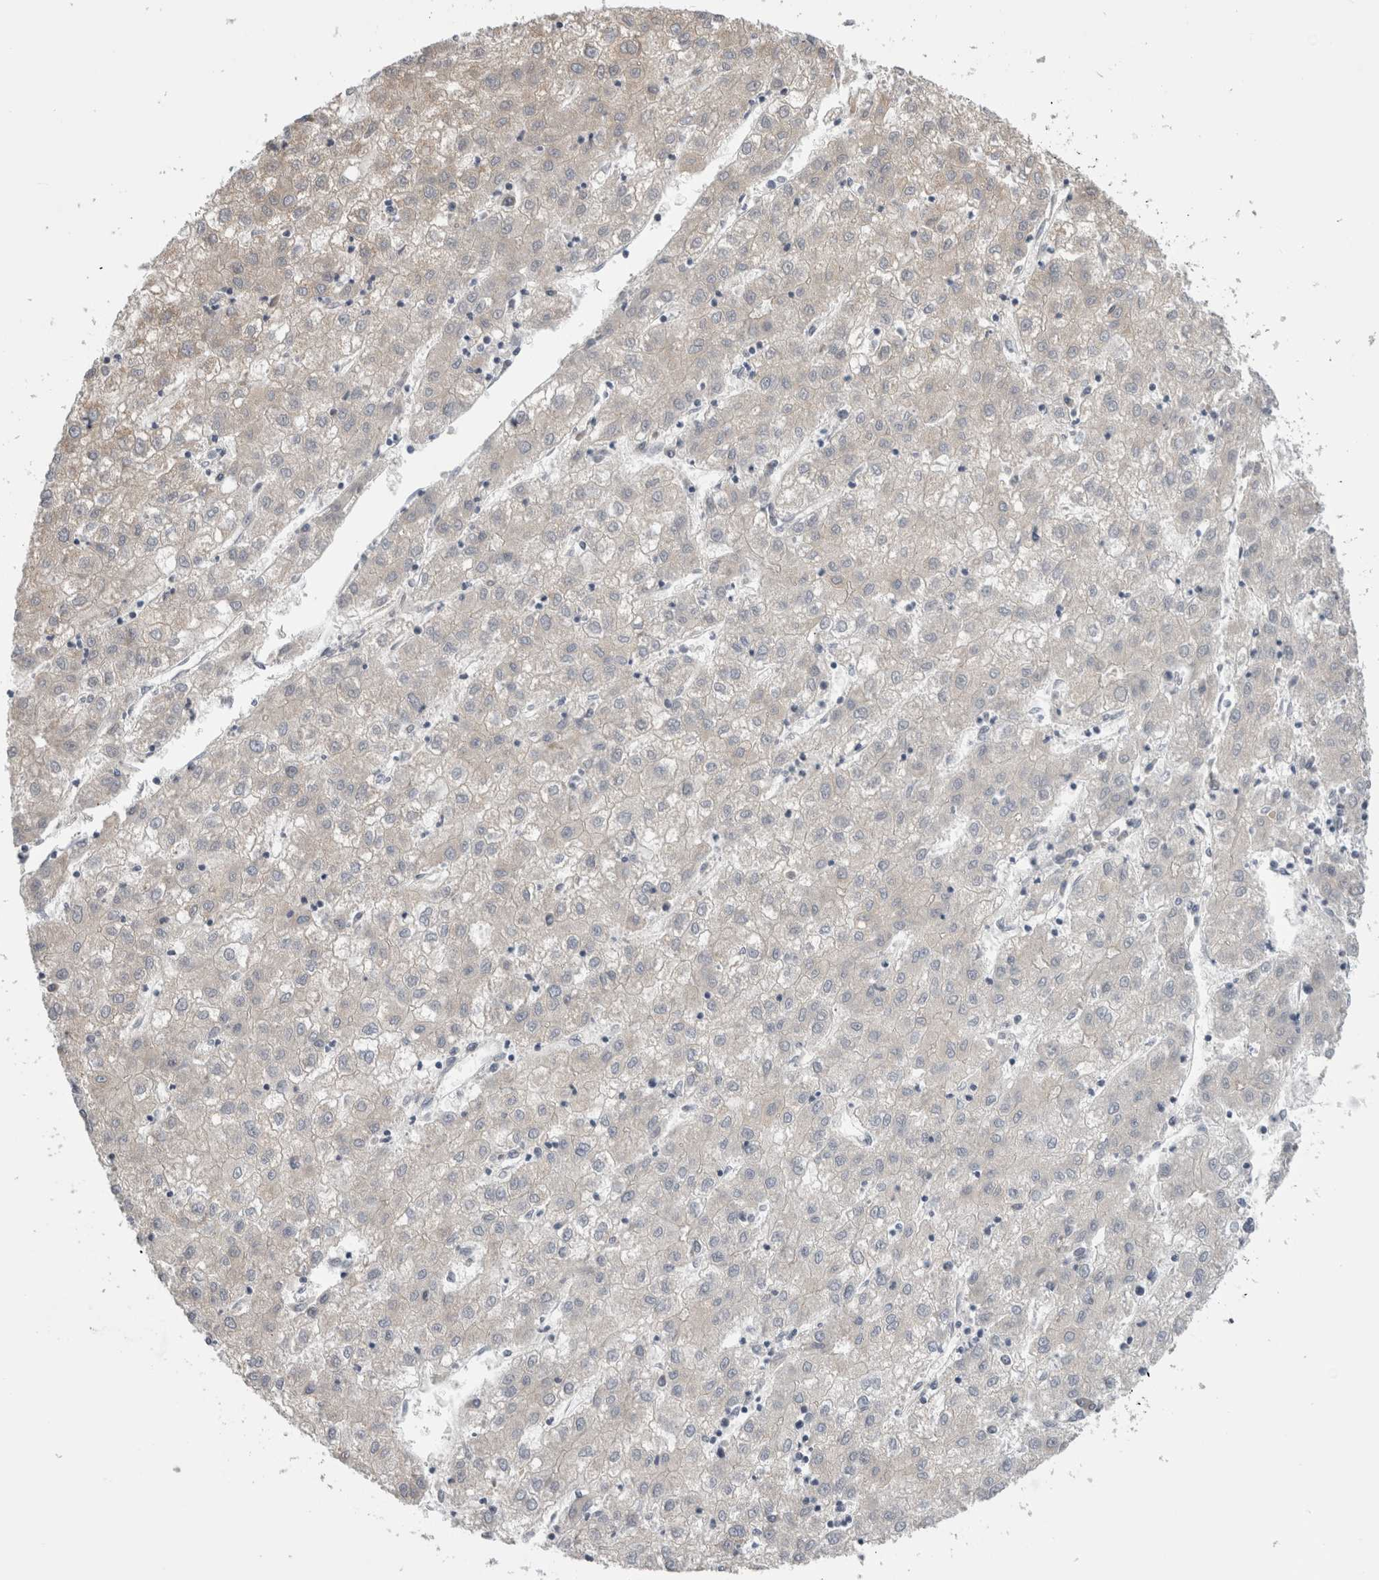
{"staining": {"intensity": "negative", "quantity": "none", "location": "none"}, "tissue": "liver cancer", "cell_type": "Tumor cells", "image_type": "cancer", "snomed": [{"axis": "morphology", "description": "Carcinoma, Hepatocellular, NOS"}, {"axis": "topography", "description": "Liver"}], "caption": "DAB (3,3'-diaminobenzidine) immunohistochemical staining of hepatocellular carcinoma (liver) demonstrates no significant positivity in tumor cells.", "gene": "SMAP2", "patient": {"sex": "male", "age": 72}}